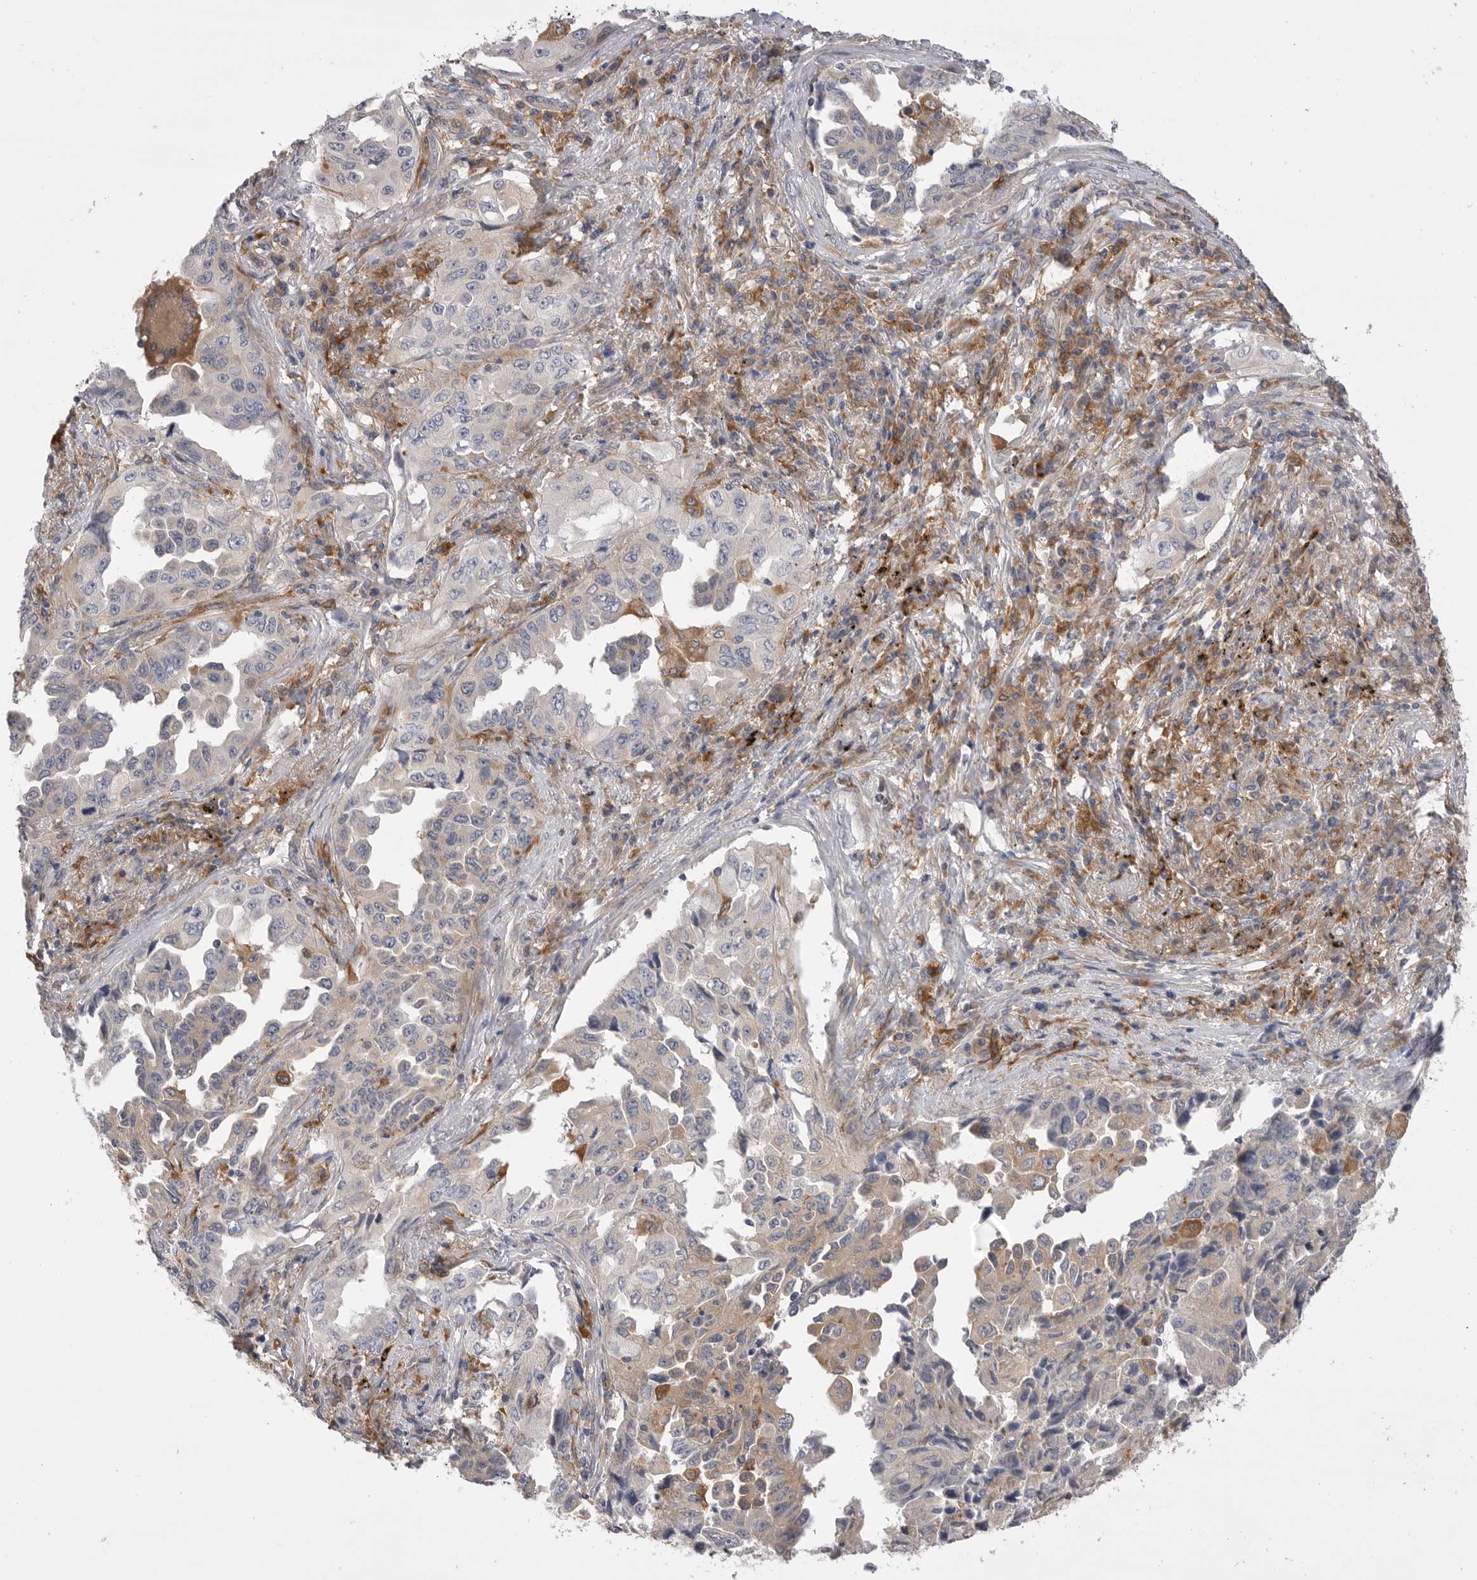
{"staining": {"intensity": "weak", "quantity": "<25%", "location": "cytoplasmic/membranous"}, "tissue": "lung cancer", "cell_type": "Tumor cells", "image_type": "cancer", "snomed": [{"axis": "morphology", "description": "Adenocarcinoma, NOS"}, {"axis": "topography", "description": "Lung"}], "caption": "Tumor cells show no significant protein staining in adenocarcinoma (lung). (Immunohistochemistry, brightfield microscopy, high magnification).", "gene": "VAC14", "patient": {"sex": "female", "age": 51}}